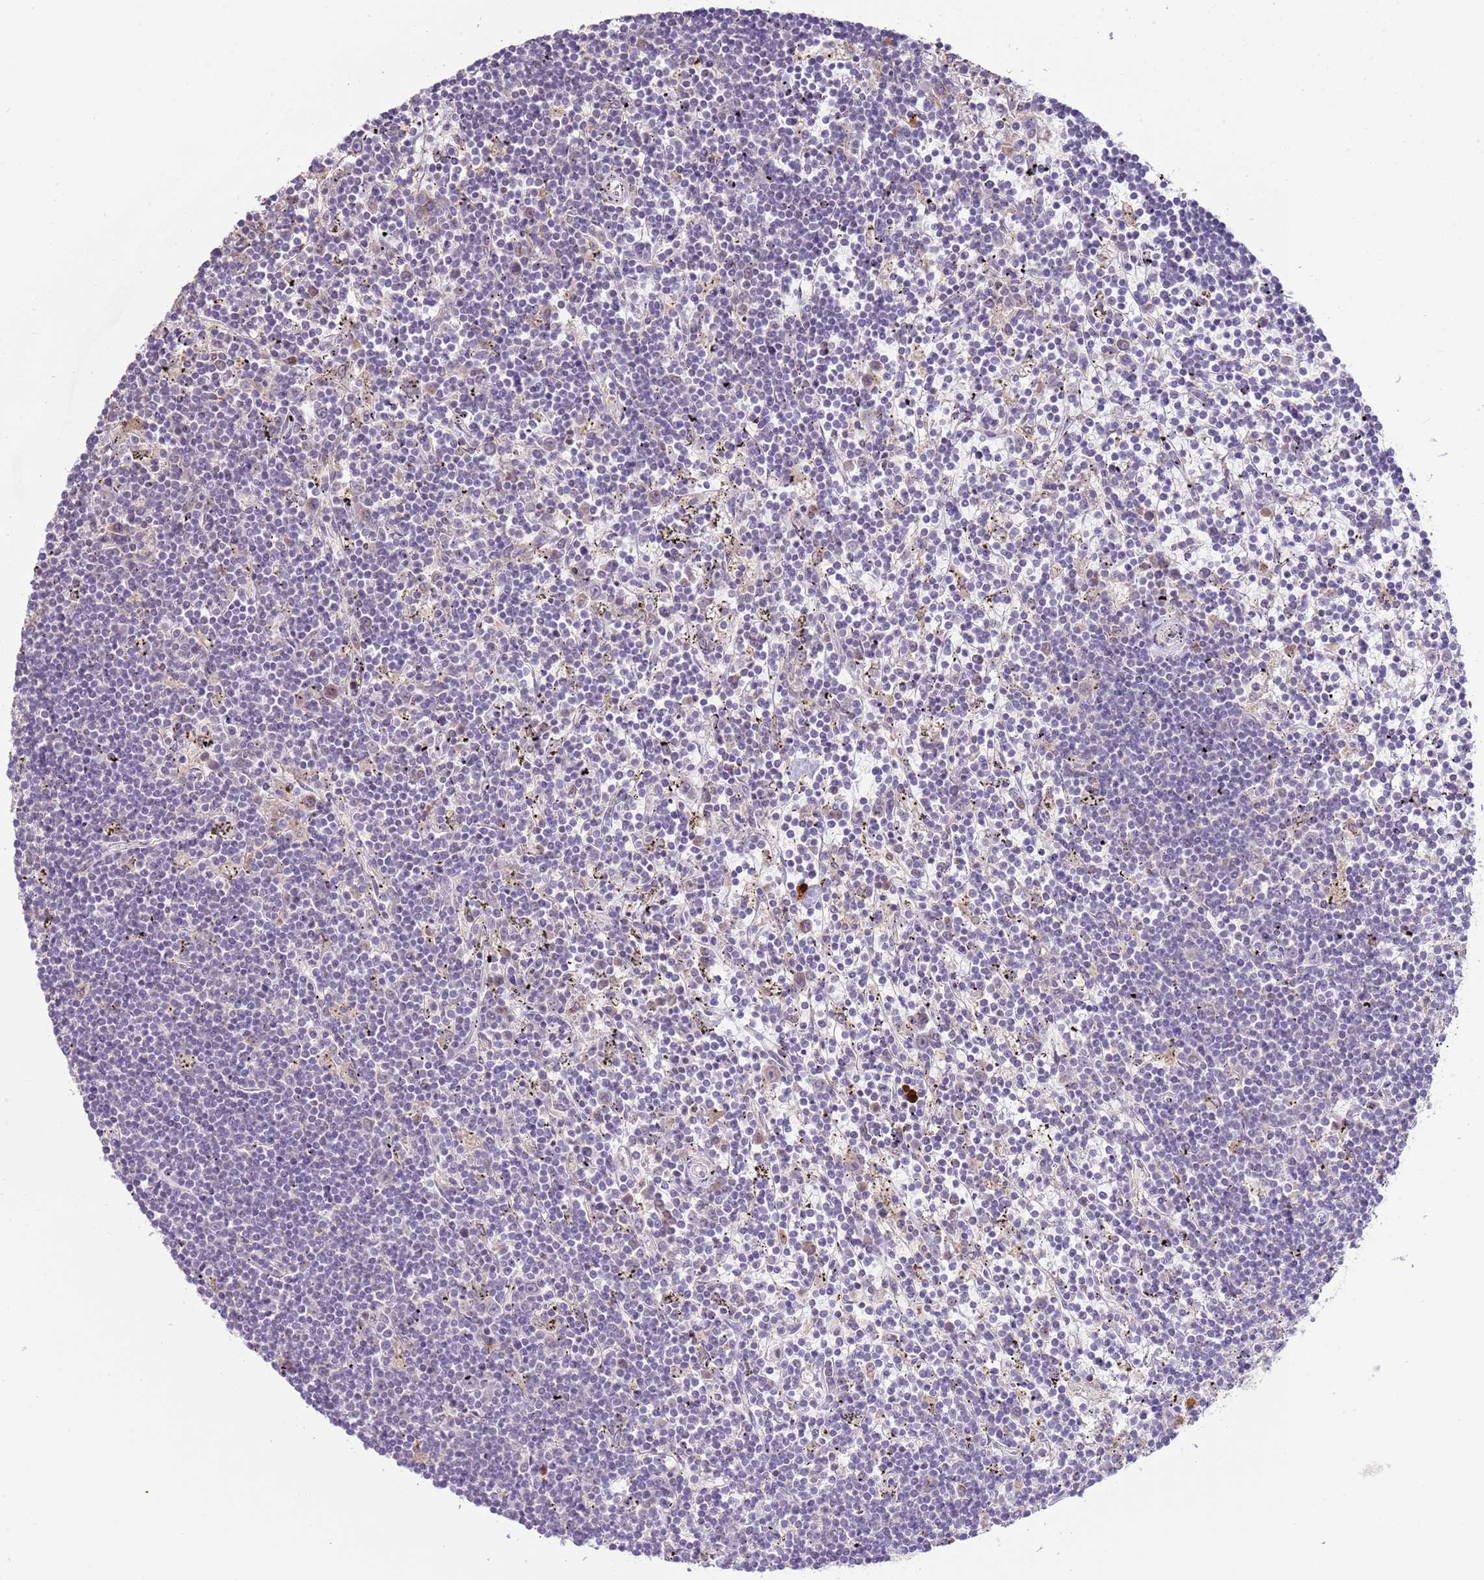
{"staining": {"intensity": "negative", "quantity": "none", "location": "none"}, "tissue": "lymphoma", "cell_type": "Tumor cells", "image_type": "cancer", "snomed": [{"axis": "morphology", "description": "Malignant lymphoma, non-Hodgkin's type, Low grade"}, {"axis": "topography", "description": "Spleen"}], "caption": "The image reveals no staining of tumor cells in low-grade malignant lymphoma, non-Hodgkin's type.", "gene": "IL2RG", "patient": {"sex": "male", "age": 76}}